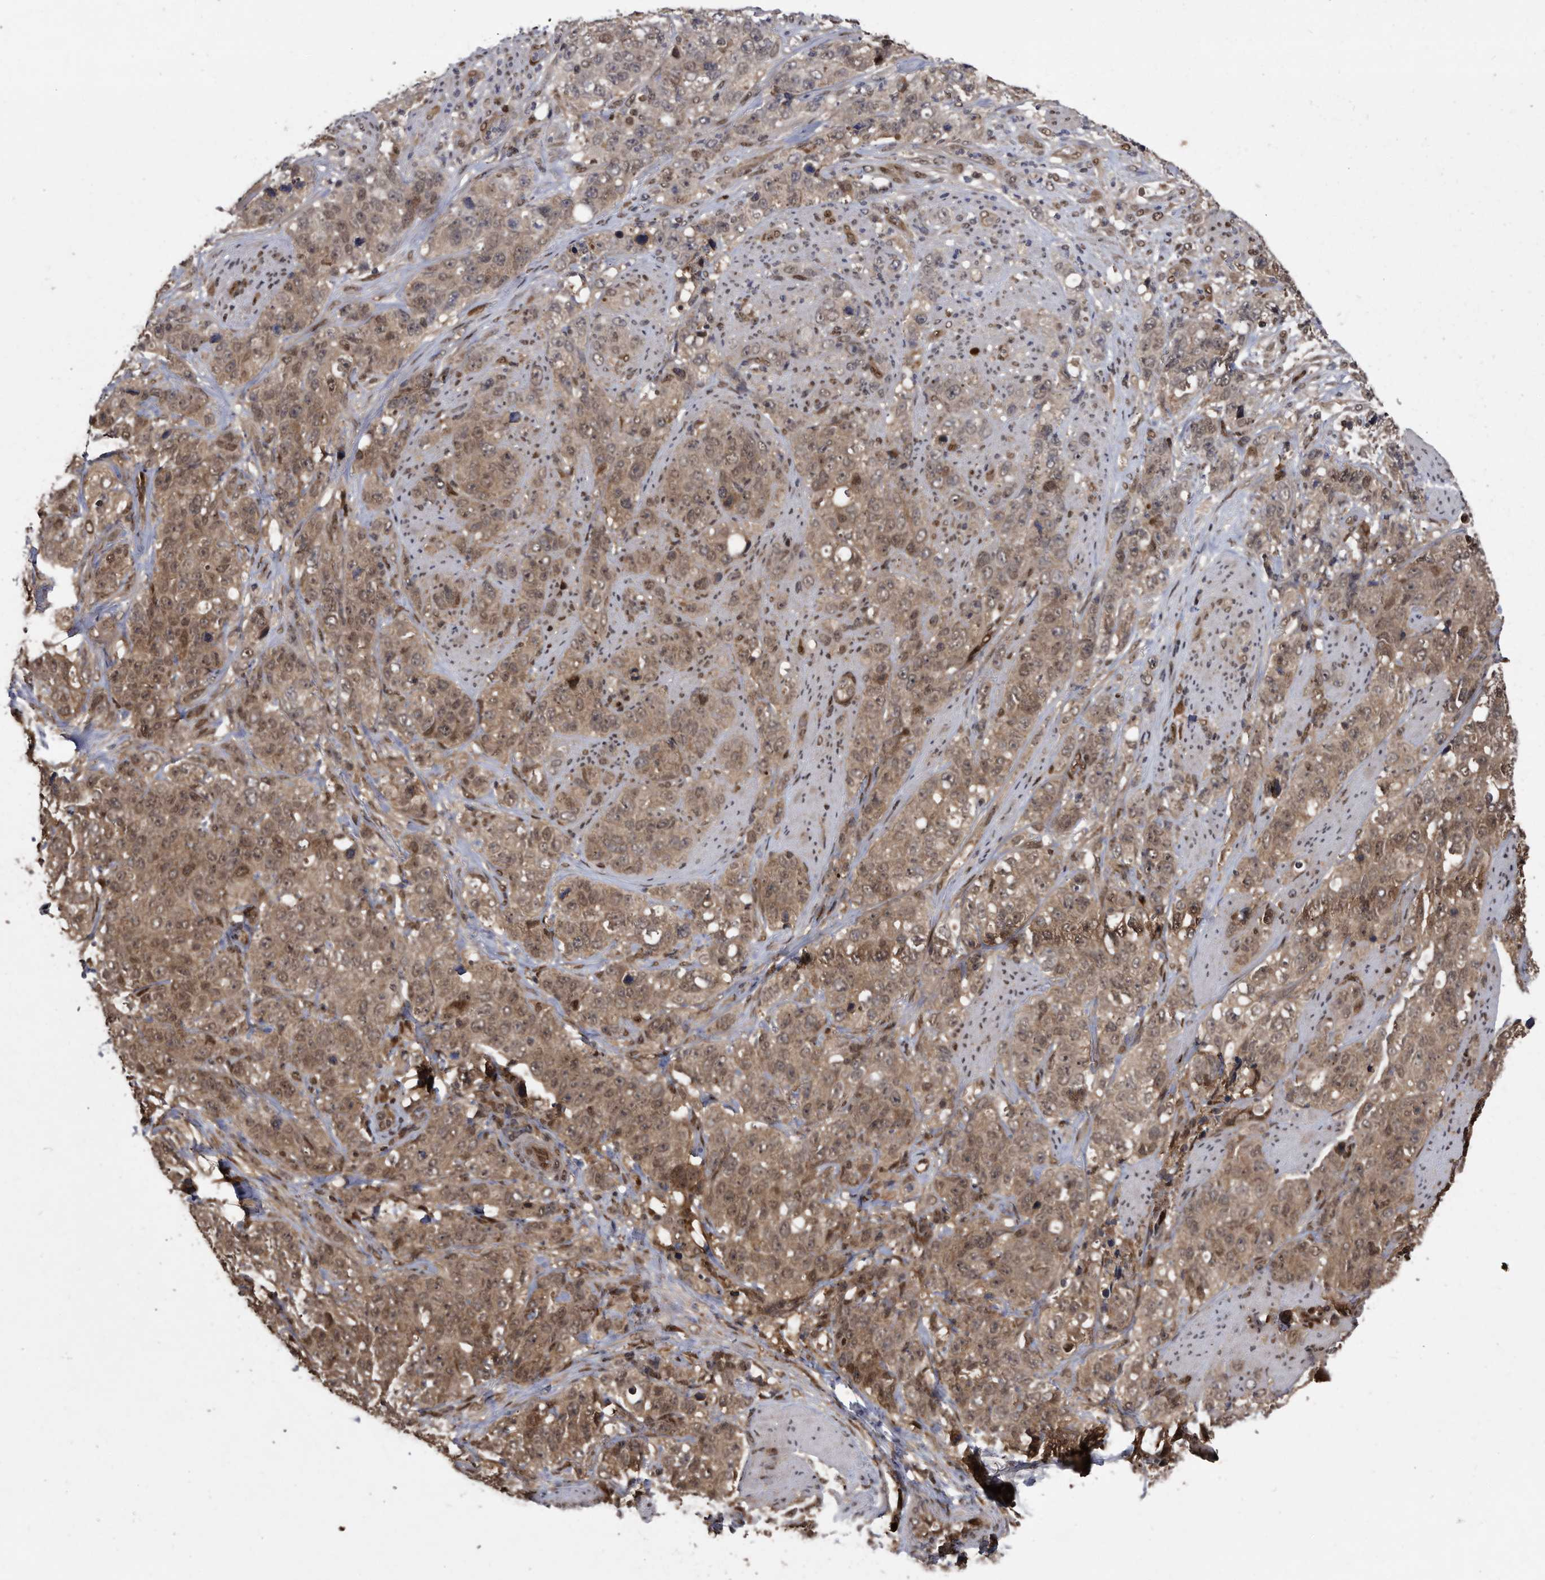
{"staining": {"intensity": "moderate", "quantity": ">75%", "location": "cytoplasmic/membranous"}, "tissue": "stomach cancer", "cell_type": "Tumor cells", "image_type": "cancer", "snomed": [{"axis": "morphology", "description": "Adenocarcinoma, NOS"}, {"axis": "topography", "description": "Stomach"}], "caption": "The micrograph reveals a brown stain indicating the presence of a protein in the cytoplasmic/membranous of tumor cells in adenocarcinoma (stomach).", "gene": "RAD23B", "patient": {"sex": "male", "age": 48}}